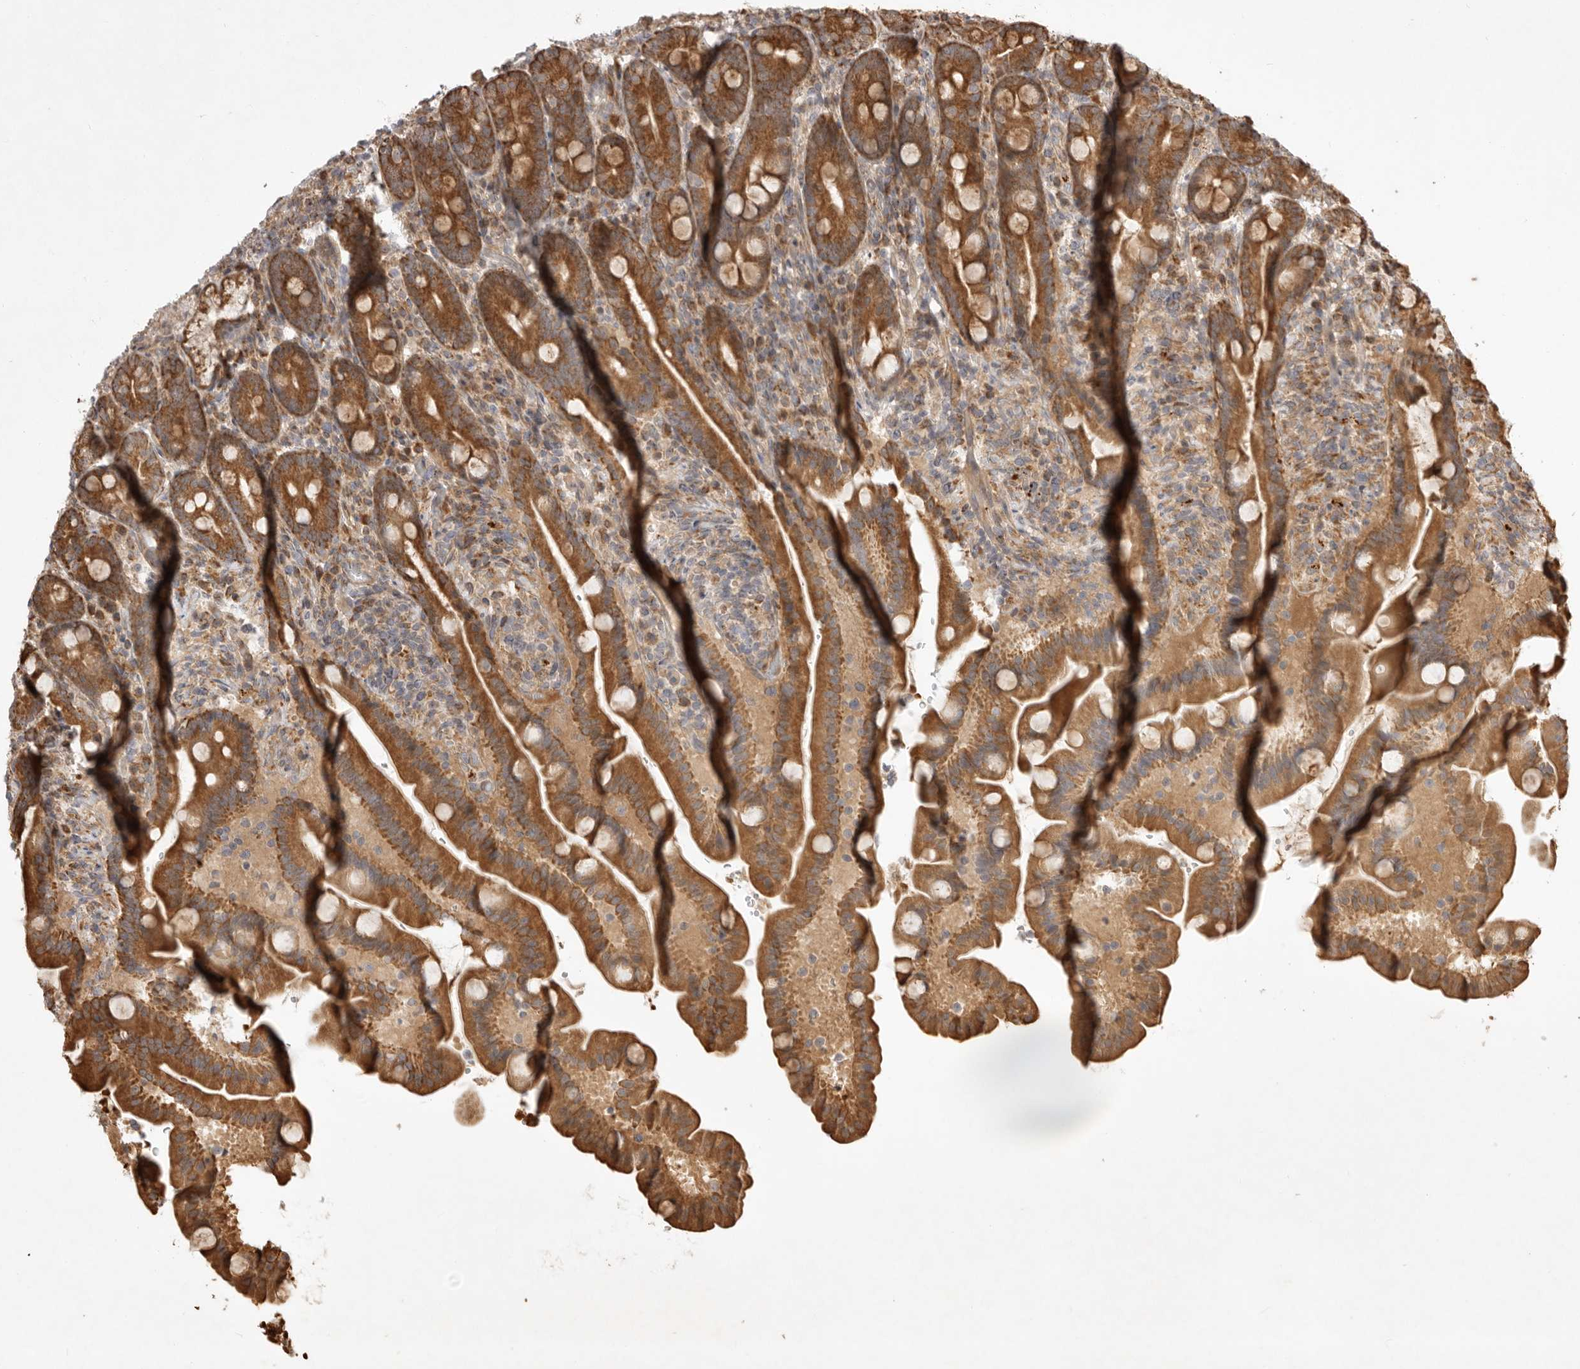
{"staining": {"intensity": "moderate", "quantity": ">75%", "location": "cytoplasmic/membranous"}, "tissue": "duodenum", "cell_type": "Glandular cells", "image_type": "normal", "snomed": [{"axis": "morphology", "description": "Normal tissue, NOS"}, {"axis": "topography", "description": "Duodenum"}], "caption": "Immunohistochemistry of unremarkable human duodenum reveals medium levels of moderate cytoplasmic/membranous positivity in about >75% of glandular cells.", "gene": "DPH7", "patient": {"sex": "male", "age": 54}}